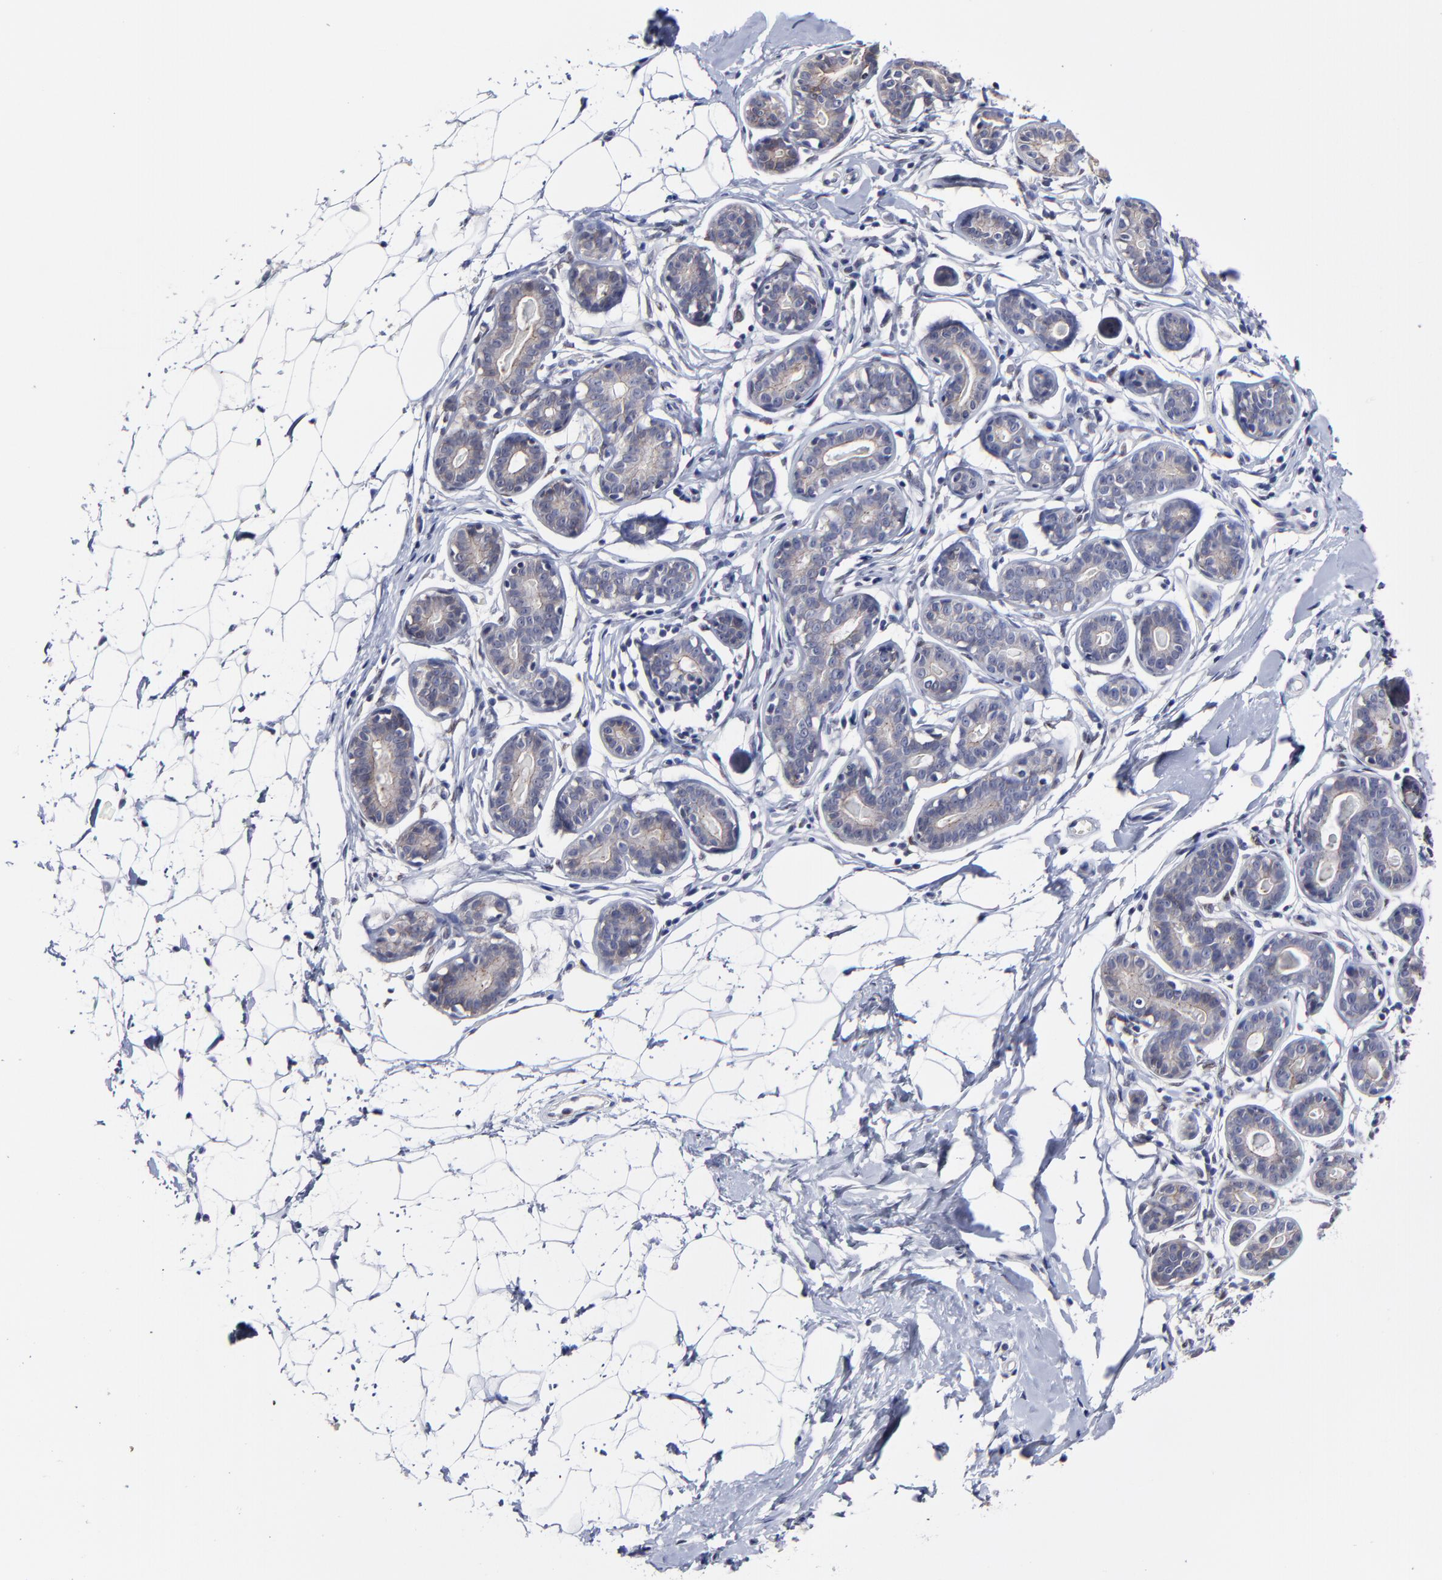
{"staining": {"intensity": "negative", "quantity": "none", "location": "none"}, "tissue": "breast", "cell_type": "Adipocytes", "image_type": "normal", "snomed": [{"axis": "morphology", "description": "Normal tissue, NOS"}, {"axis": "topography", "description": "Breast"}], "caption": "IHC histopathology image of unremarkable human breast stained for a protein (brown), which shows no positivity in adipocytes.", "gene": "CXADR", "patient": {"sex": "female", "age": 22}}